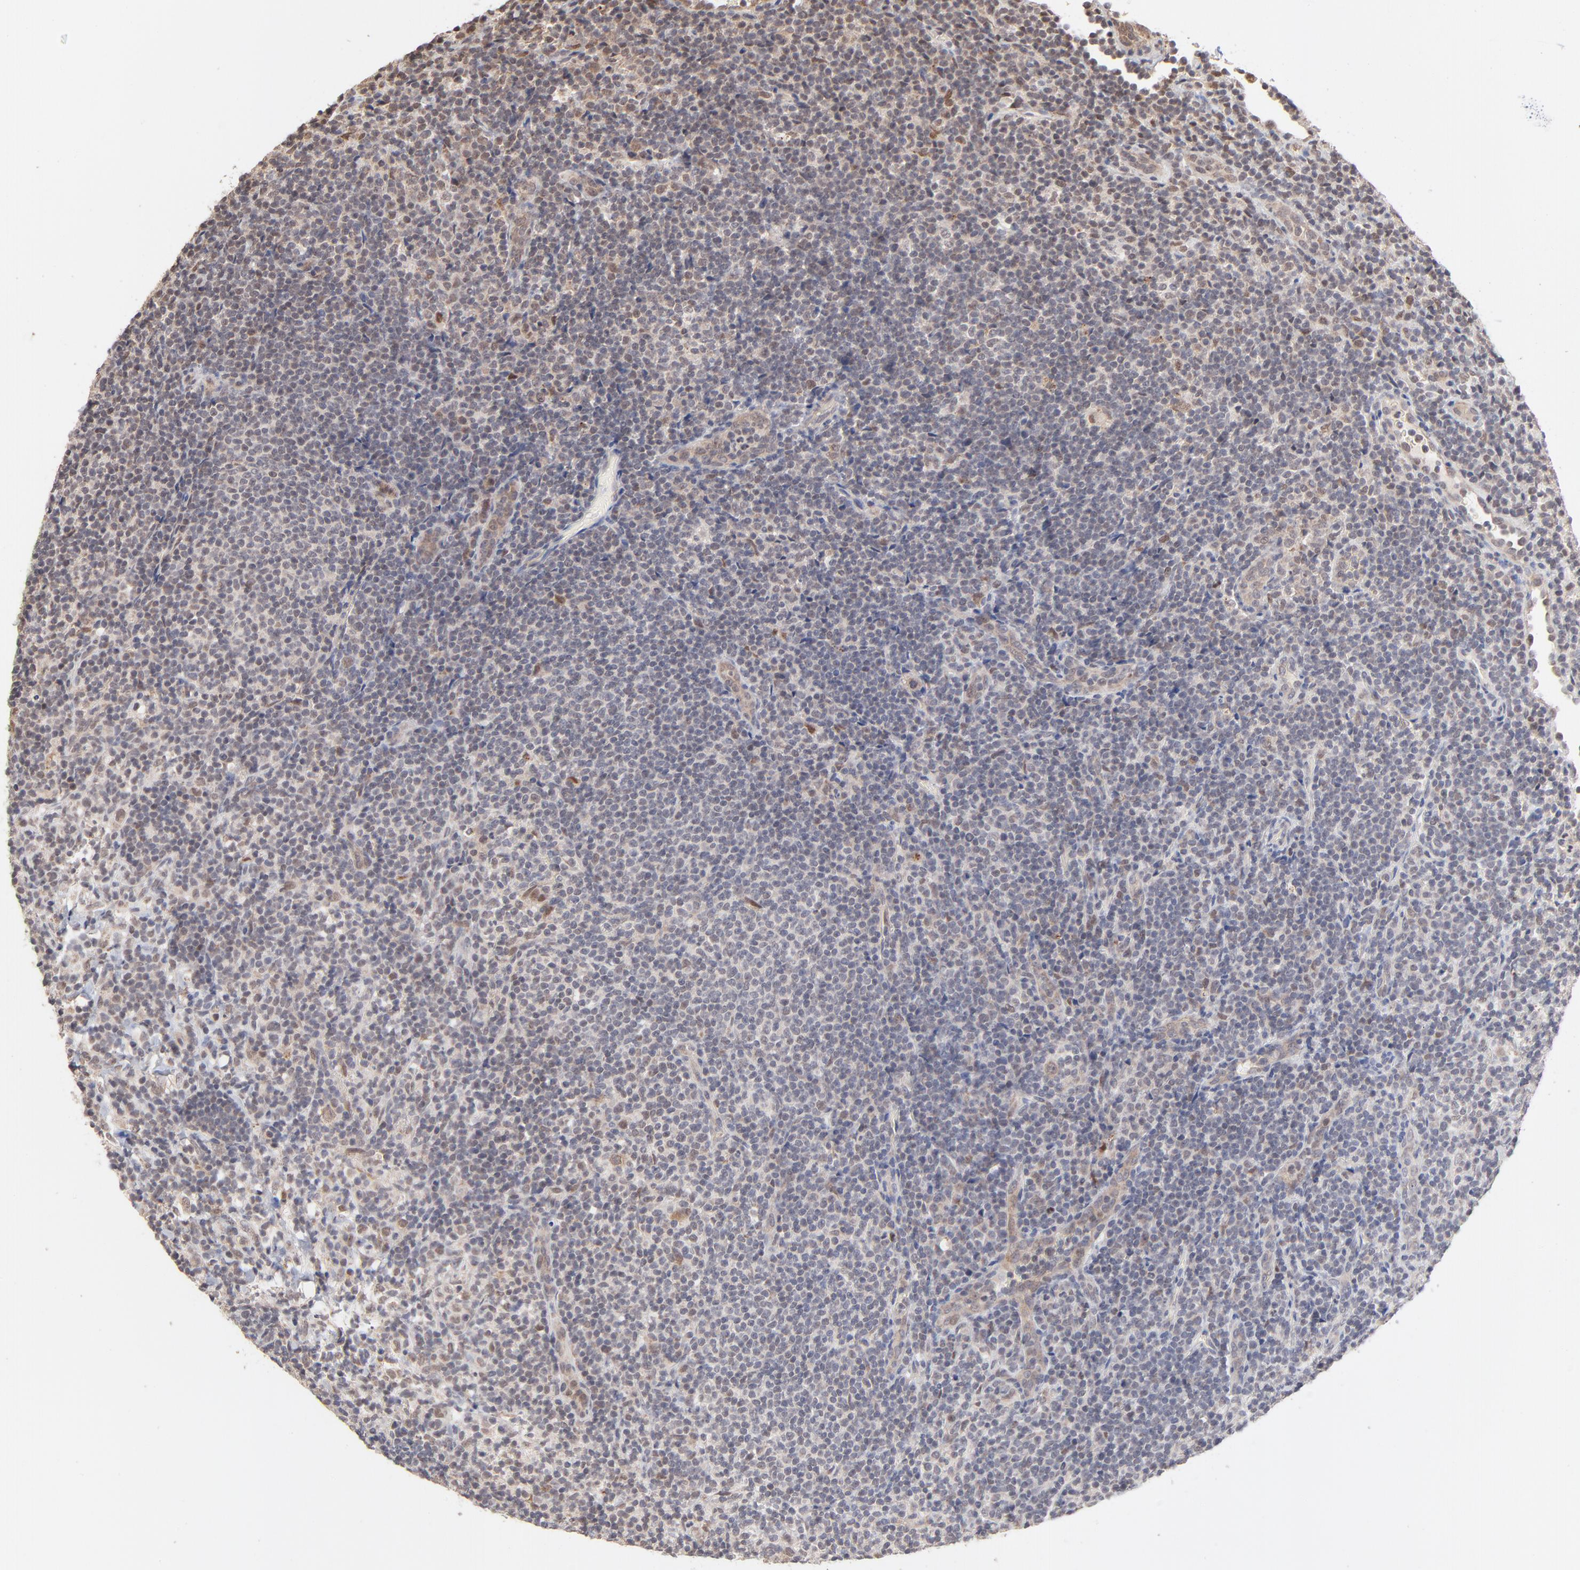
{"staining": {"intensity": "negative", "quantity": "none", "location": "none"}, "tissue": "lymphoma", "cell_type": "Tumor cells", "image_type": "cancer", "snomed": [{"axis": "morphology", "description": "Malignant lymphoma, non-Hodgkin's type, Low grade"}, {"axis": "topography", "description": "Lymph node"}], "caption": "A high-resolution photomicrograph shows immunohistochemistry staining of lymphoma, which displays no significant expression in tumor cells. (Stains: DAB (3,3'-diaminobenzidine) immunohistochemistry with hematoxylin counter stain, Microscopy: brightfield microscopy at high magnification).", "gene": "MSL2", "patient": {"sex": "female", "age": 76}}